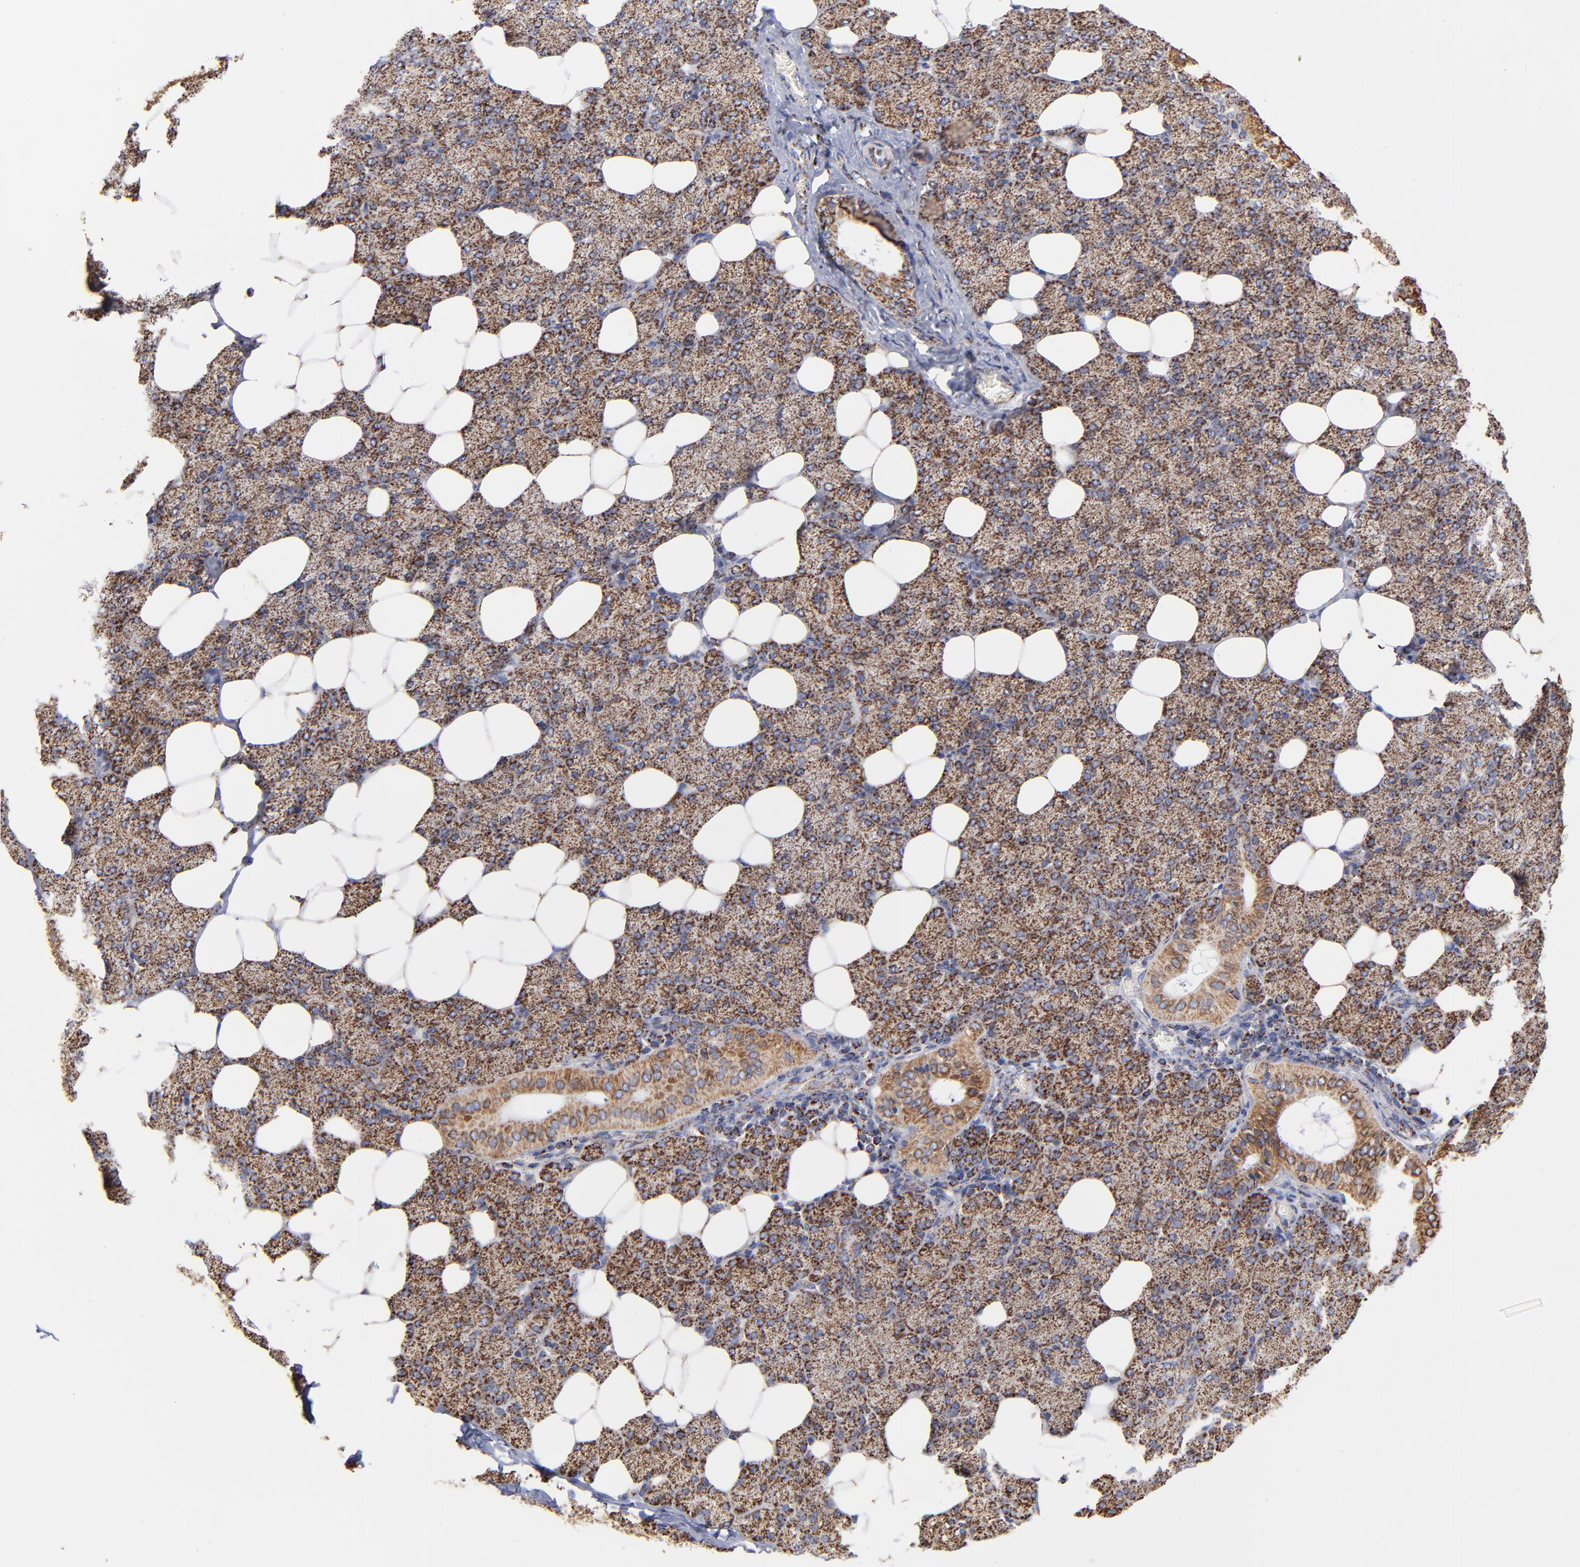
{"staining": {"intensity": "strong", "quantity": ">75%", "location": "cytoplasmic/membranous"}, "tissue": "salivary gland", "cell_type": "Glandular cells", "image_type": "normal", "snomed": [{"axis": "morphology", "description": "Normal tissue, NOS"}, {"axis": "topography", "description": "Lymph node"}, {"axis": "topography", "description": "Salivary gland"}], "caption": "Strong cytoplasmic/membranous staining for a protein is appreciated in approximately >75% of glandular cells of normal salivary gland using immunohistochemistry.", "gene": "PHB1", "patient": {"sex": "male", "age": 8}}